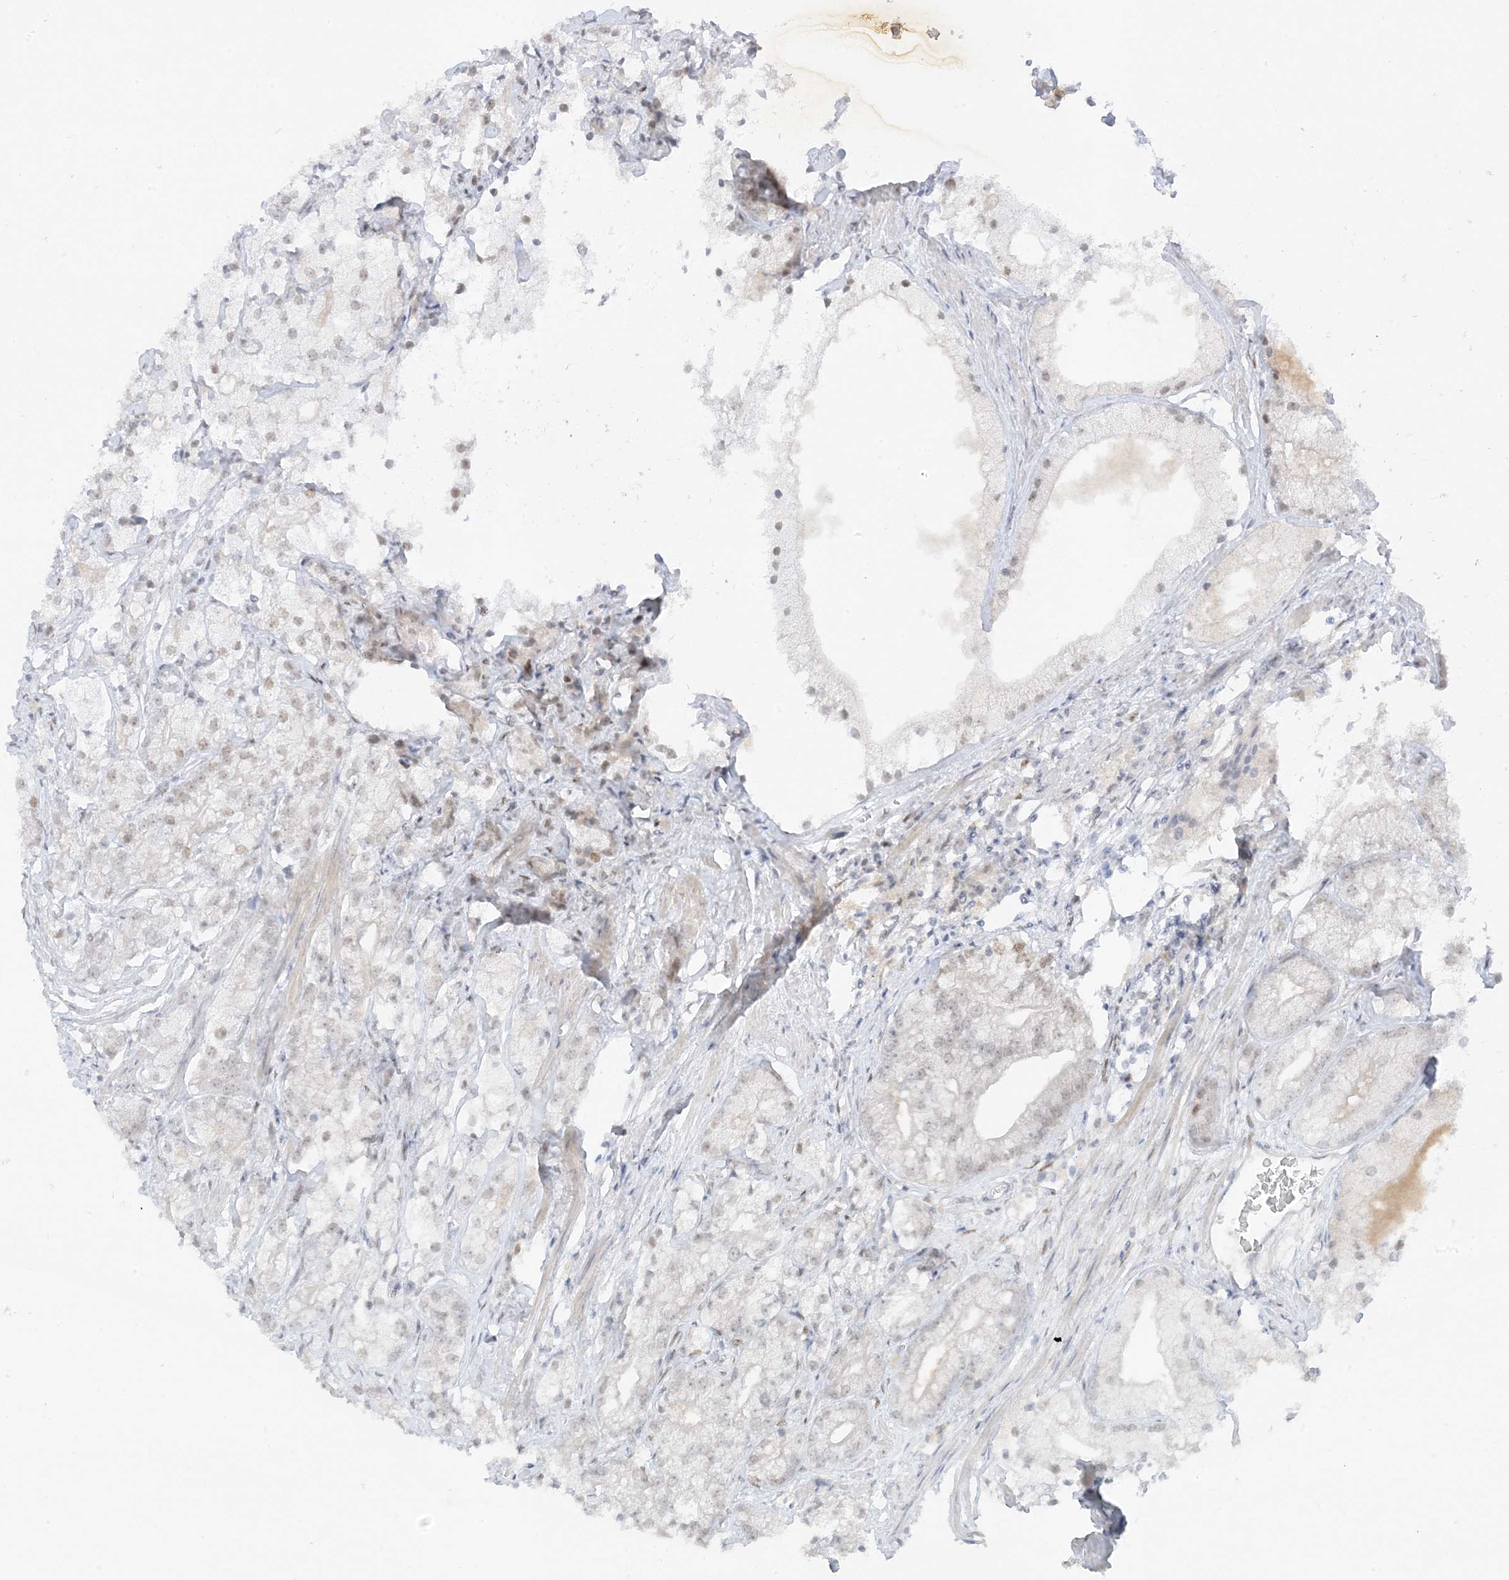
{"staining": {"intensity": "weak", "quantity": "<25%", "location": "nuclear"}, "tissue": "prostate cancer", "cell_type": "Tumor cells", "image_type": "cancer", "snomed": [{"axis": "morphology", "description": "Adenocarcinoma, Low grade"}, {"axis": "topography", "description": "Prostate"}], "caption": "This is a photomicrograph of IHC staining of prostate low-grade adenocarcinoma, which shows no staining in tumor cells.", "gene": "MSL3", "patient": {"sex": "male", "age": 69}}